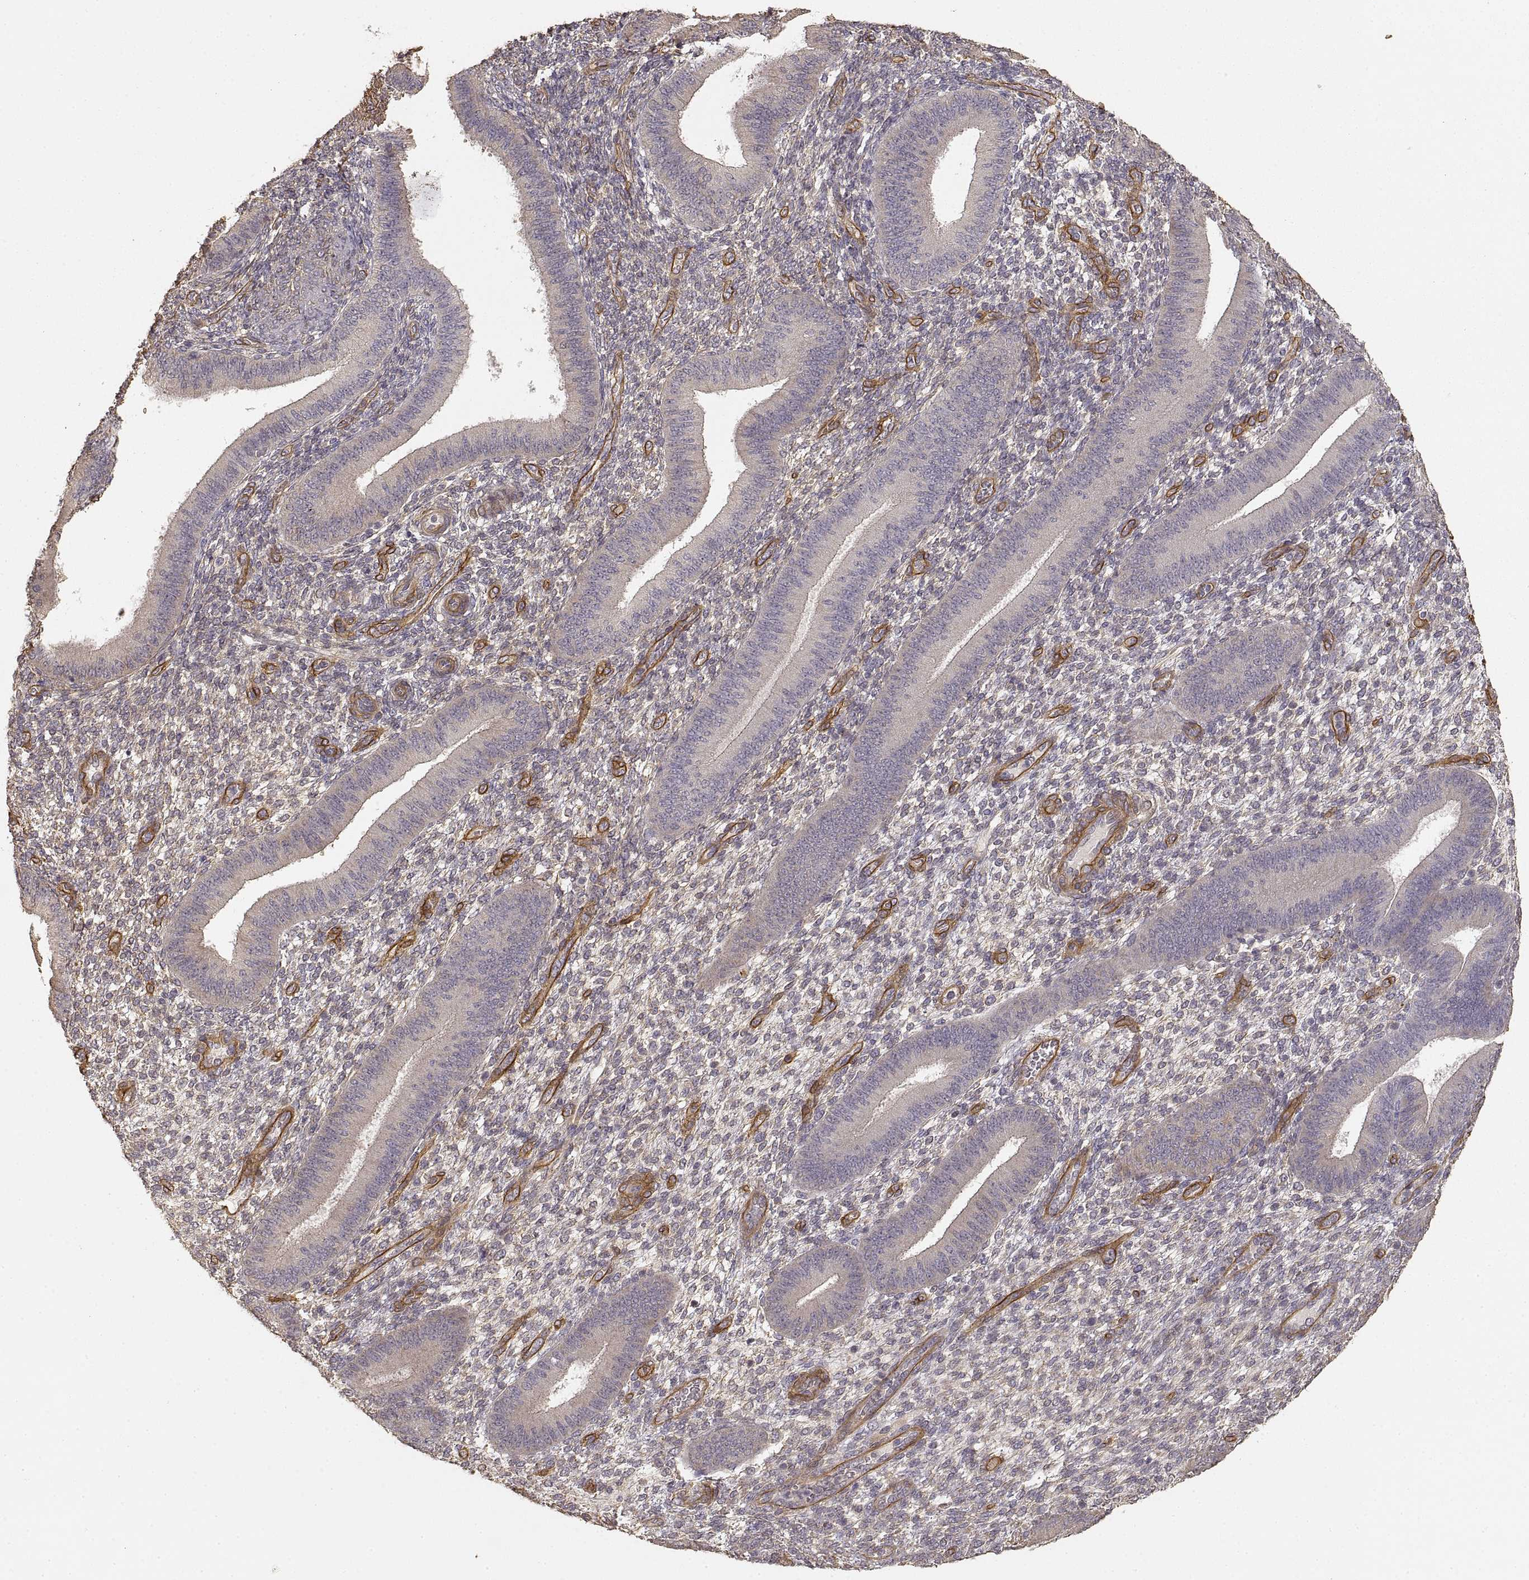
{"staining": {"intensity": "negative", "quantity": "none", "location": "none"}, "tissue": "endometrium", "cell_type": "Cells in endometrial stroma", "image_type": "normal", "snomed": [{"axis": "morphology", "description": "Normal tissue, NOS"}, {"axis": "topography", "description": "Endometrium"}], "caption": "Immunohistochemistry image of unremarkable endometrium: human endometrium stained with DAB exhibits no significant protein positivity in cells in endometrial stroma.", "gene": "LAMA4", "patient": {"sex": "female", "age": 39}}